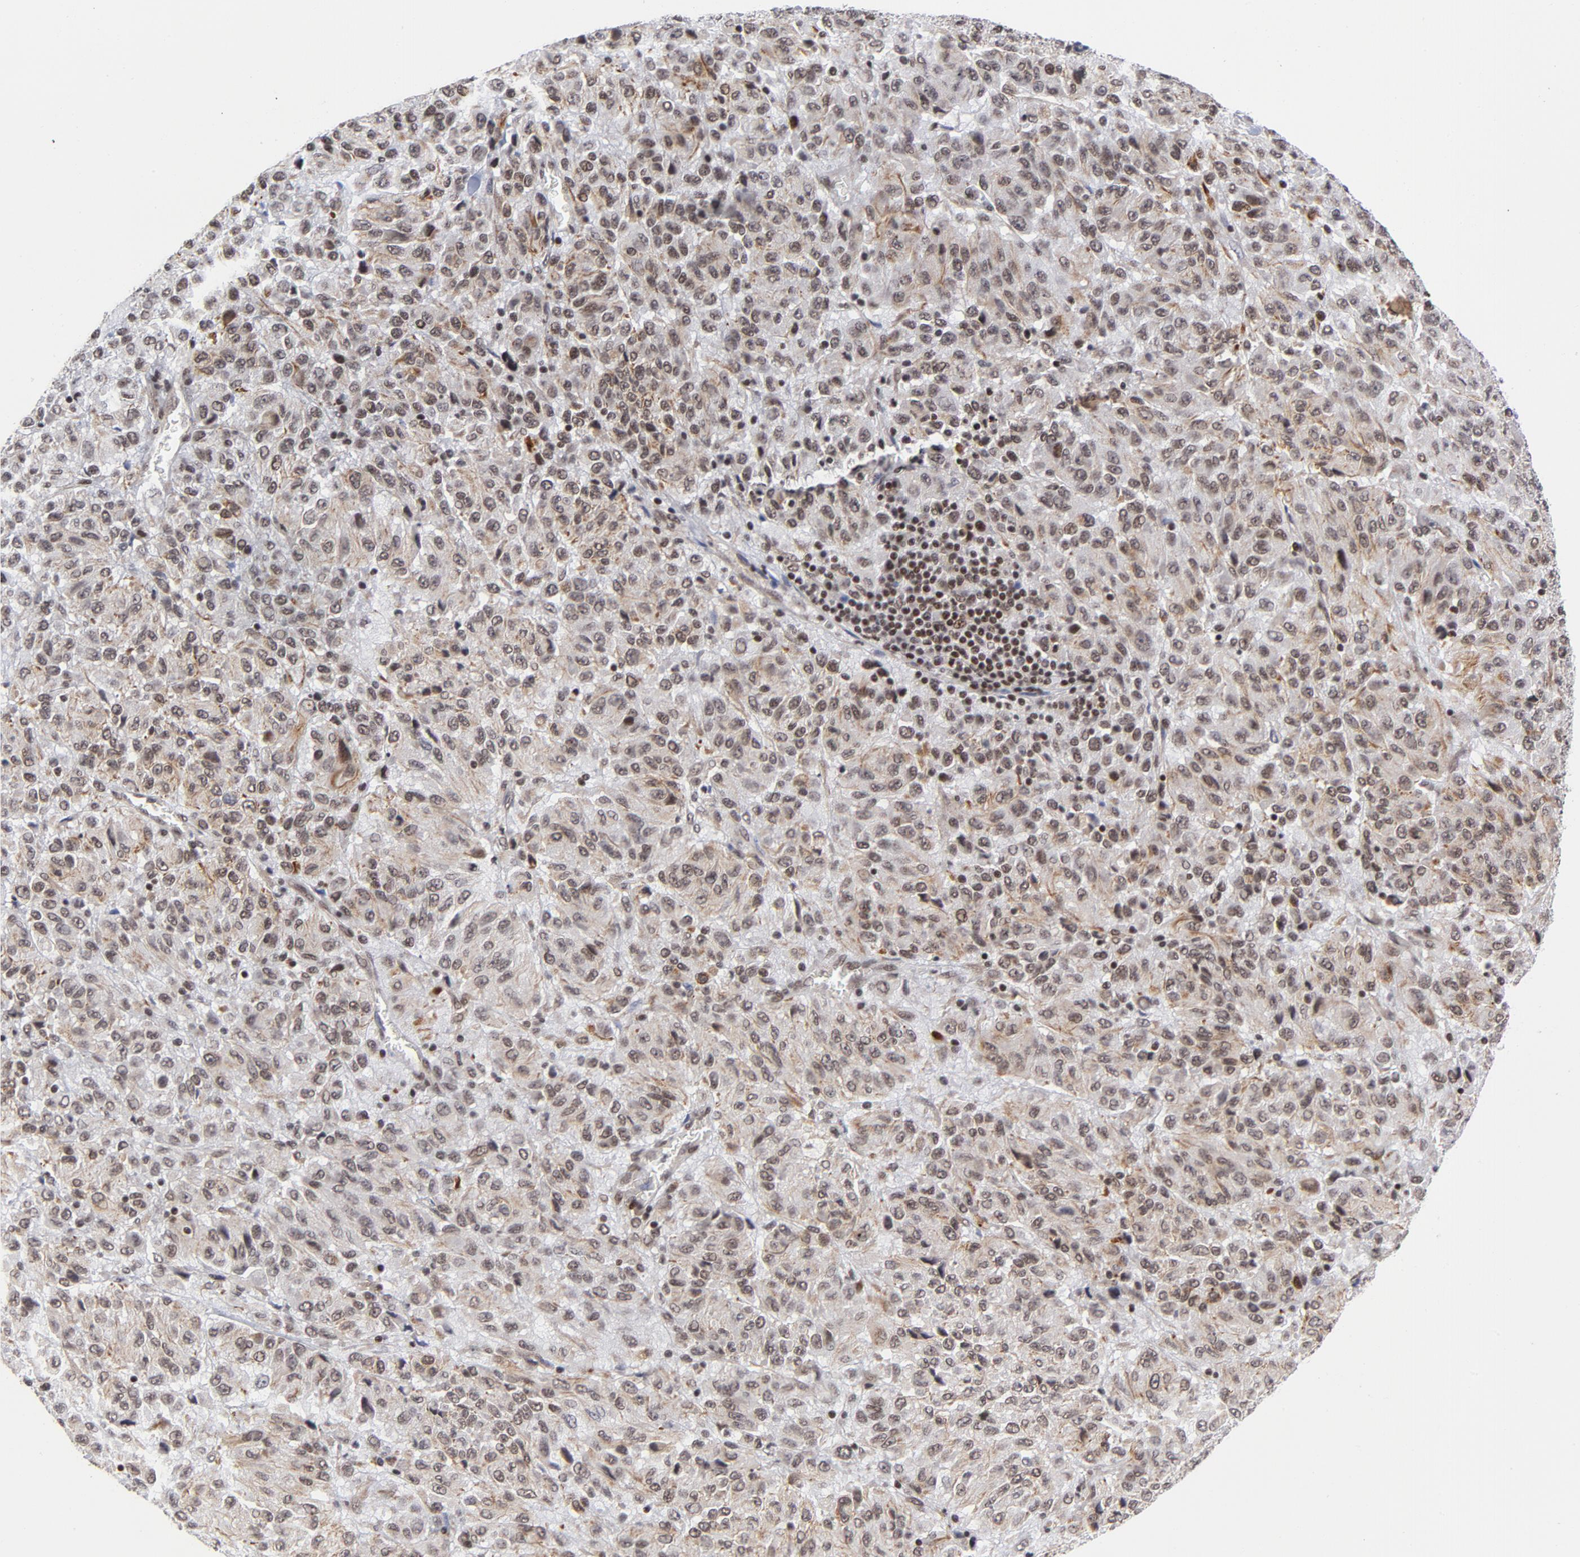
{"staining": {"intensity": "moderate", "quantity": ">75%", "location": "nuclear"}, "tissue": "melanoma", "cell_type": "Tumor cells", "image_type": "cancer", "snomed": [{"axis": "morphology", "description": "Malignant melanoma, Metastatic site"}, {"axis": "topography", "description": "Lung"}], "caption": "Immunohistochemistry (IHC) of melanoma shows medium levels of moderate nuclear staining in about >75% of tumor cells.", "gene": "CTCF", "patient": {"sex": "male", "age": 64}}